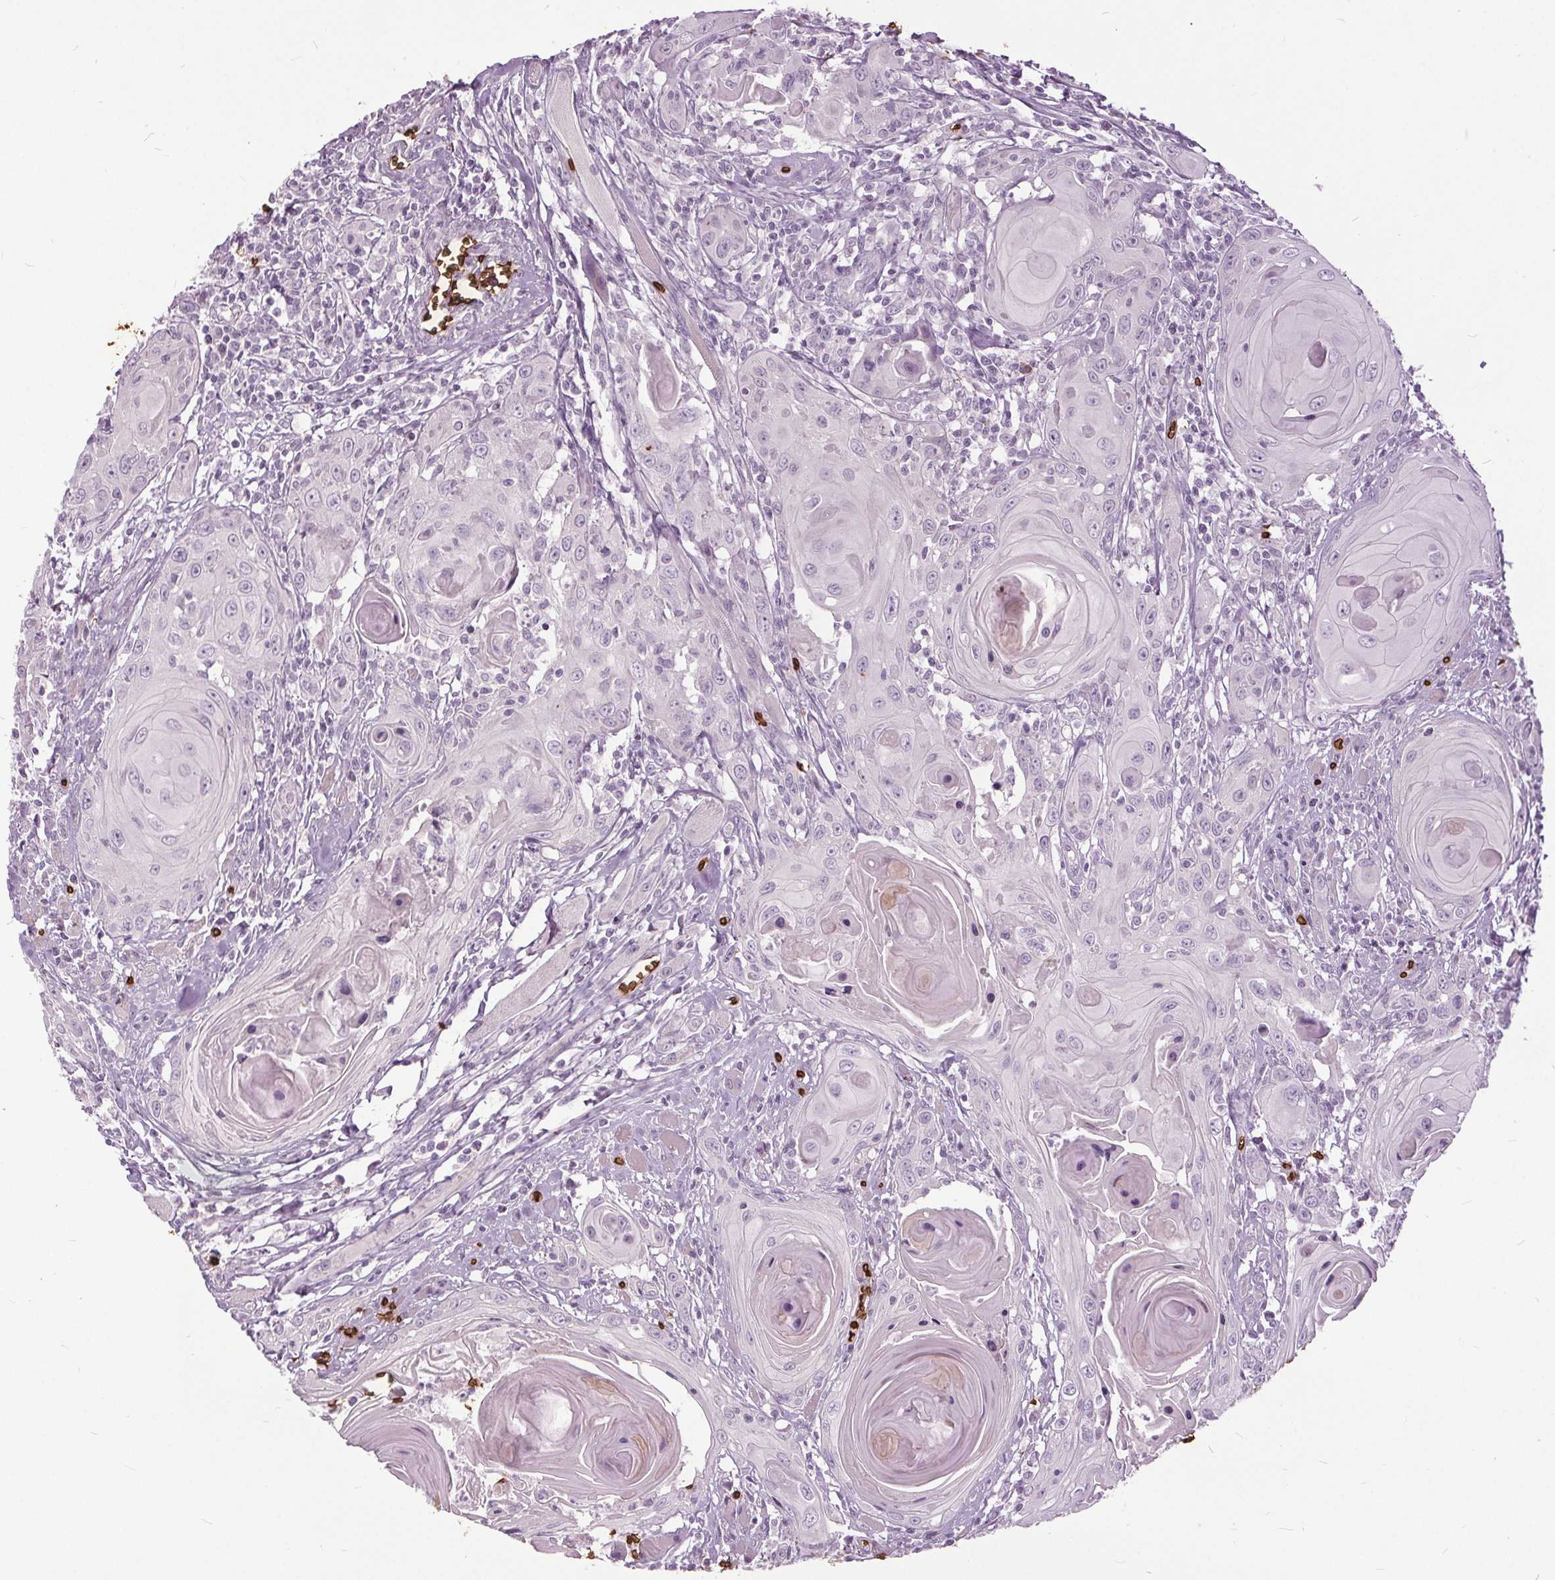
{"staining": {"intensity": "negative", "quantity": "none", "location": "none"}, "tissue": "head and neck cancer", "cell_type": "Tumor cells", "image_type": "cancer", "snomed": [{"axis": "morphology", "description": "Squamous cell carcinoma, NOS"}, {"axis": "topography", "description": "Head-Neck"}], "caption": "Immunohistochemical staining of human head and neck squamous cell carcinoma reveals no significant positivity in tumor cells. (Stains: DAB immunohistochemistry (IHC) with hematoxylin counter stain, Microscopy: brightfield microscopy at high magnification).", "gene": "SLC4A1", "patient": {"sex": "female", "age": 80}}